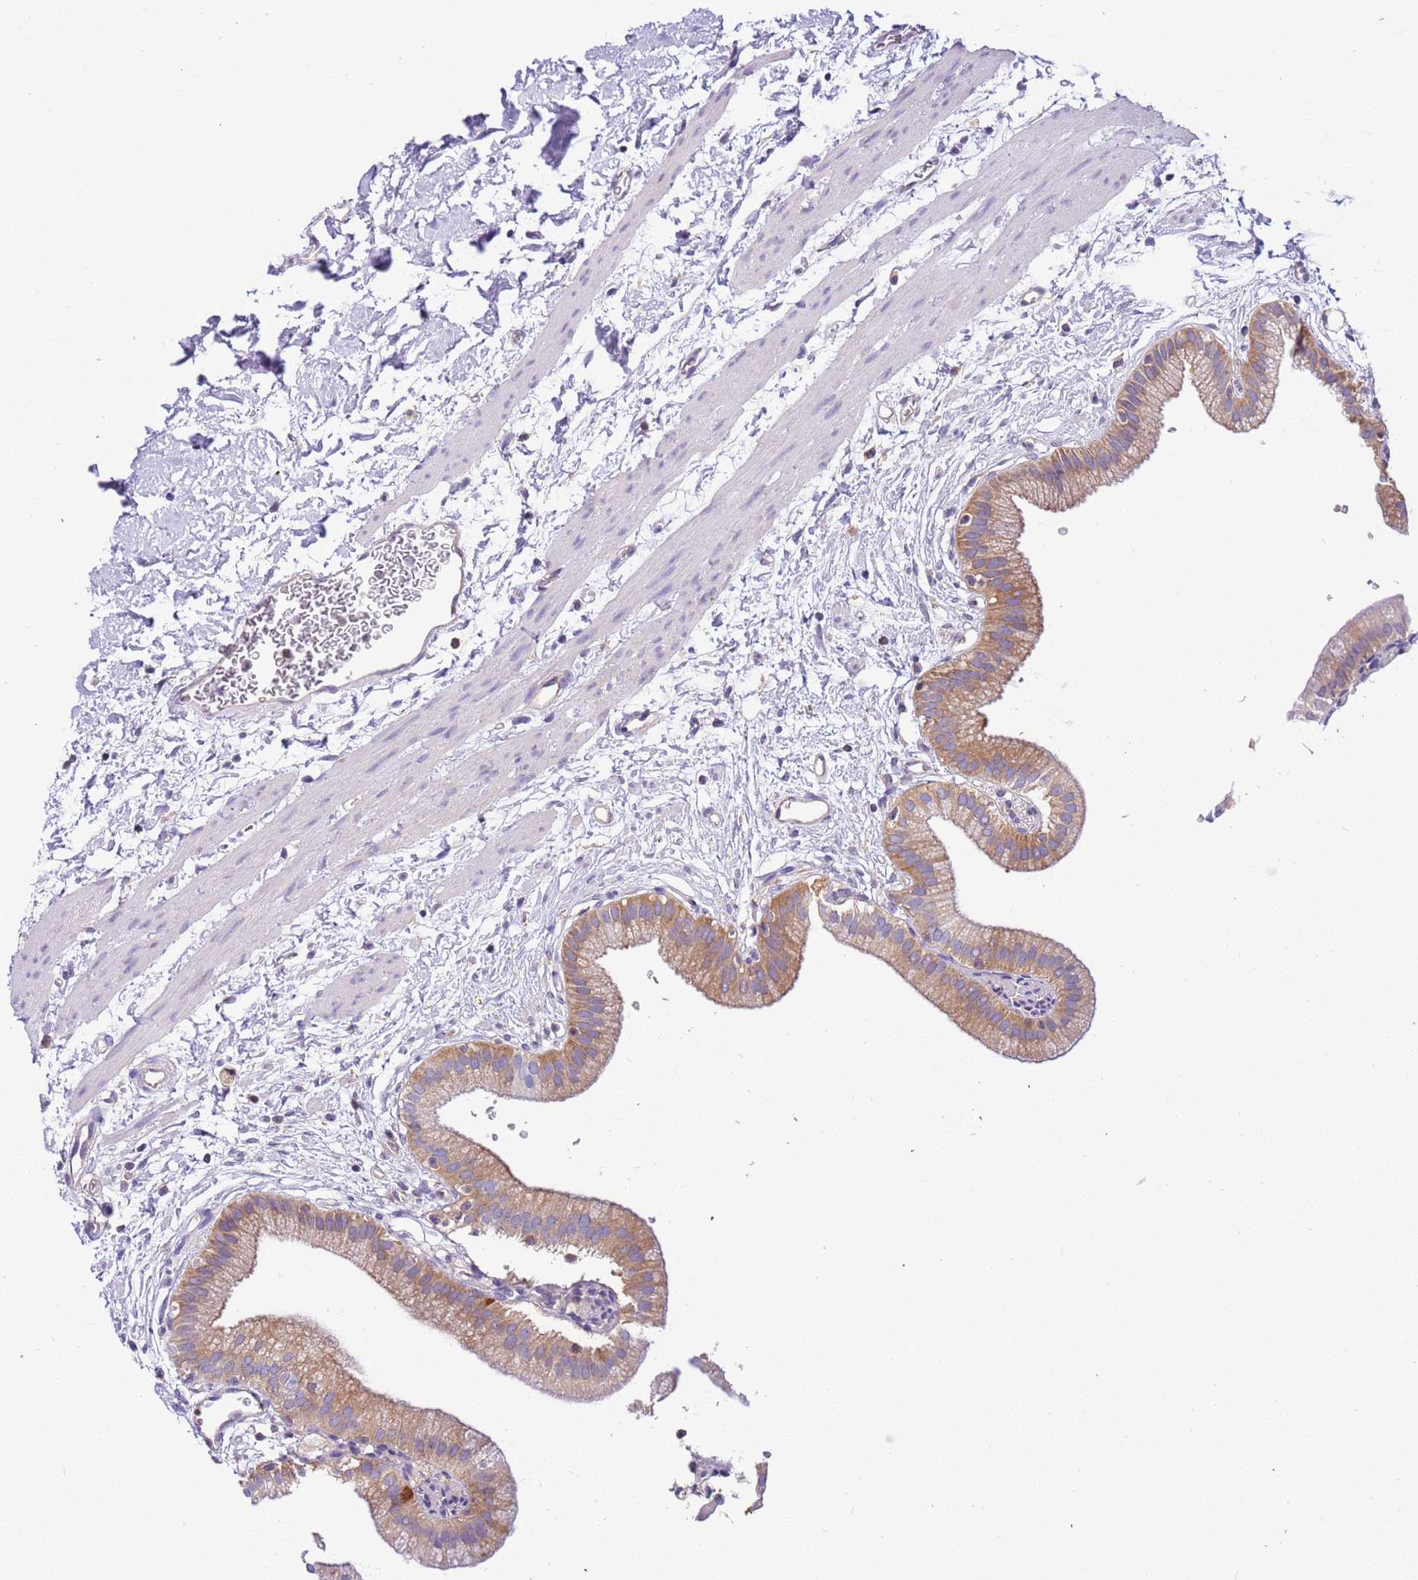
{"staining": {"intensity": "moderate", "quantity": ">75%", "location": "cytoplasmic/membranous"}, "tissue": "gallbladder", "cell_type": "Glandular cells", "image_type": "normal", "snomed": [{"axis": "morphology", "description": "Normal tissue, NOS"}, {"axis": "topography", "description": "Gallbladder"}], "caption": "IHC of unremarkable human gallbladder displays medium levels of moderate cytoplasmic/membranous staining in about >75% of glandular cells.", "gene": "STIP1", "patient": {"sex": "male", "age": 55}}